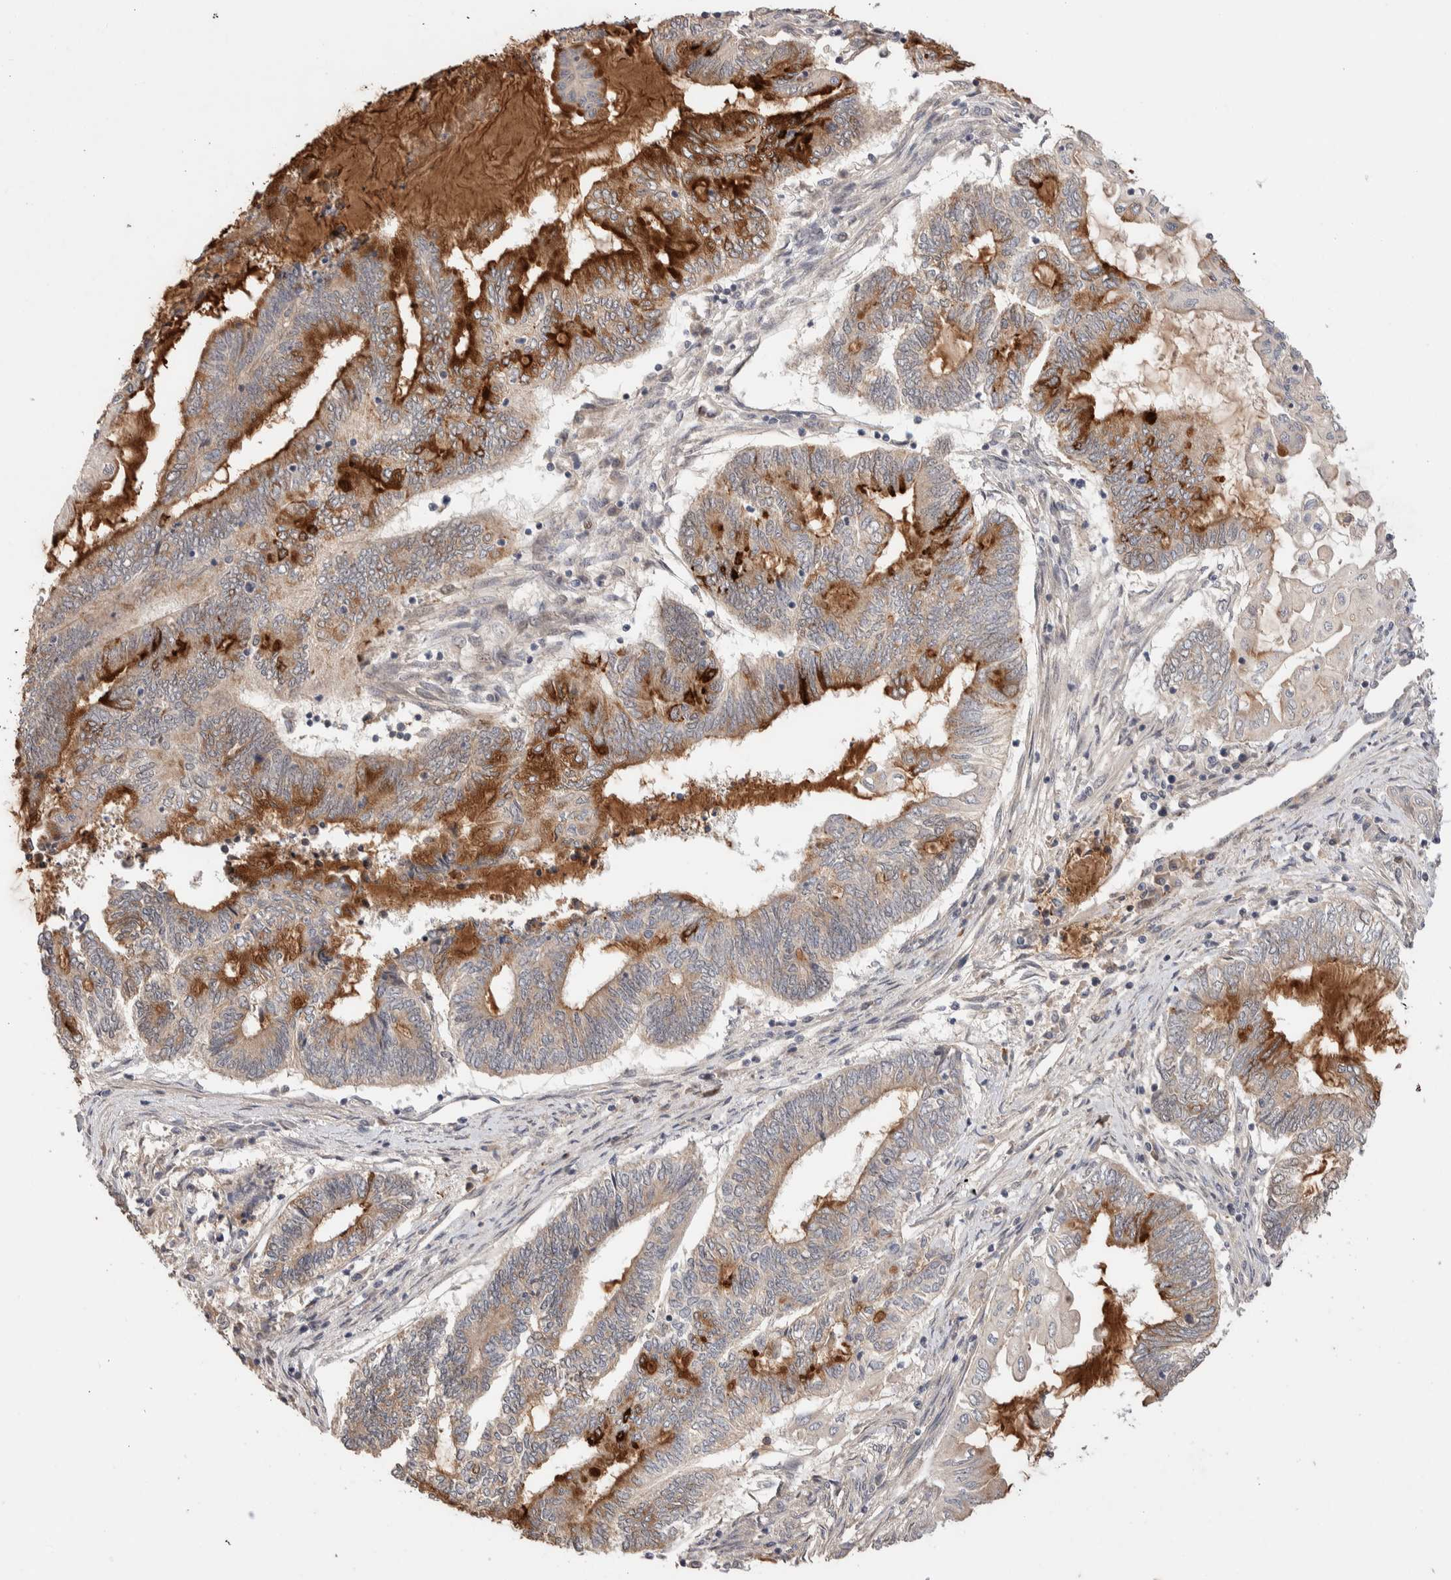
{"staining": {"intensity": "strong", "quantity": "<25%", "location": "cytoplasmic/membranous"}, "tissue": "endometrial cancer", "cell_type": "Tumor cells", "image_type": "cancer", "snomed": [{"axis": "morphology", "description": "Adenocarcinoma, NOS"}, {"axis": "topography", "description": "Uterus"}, {"axis": "topography", "description": "Endometrium"}], "caption": "High-power microscopy captured an immunohistochemistry image of adenocarcinoma (endometrial), revealing strong cytoplasmic/membranous positivity in approximately <25% of tumor cells.", "gene": "PRDM15", "patient": {"sex": "female", "age": 70}}